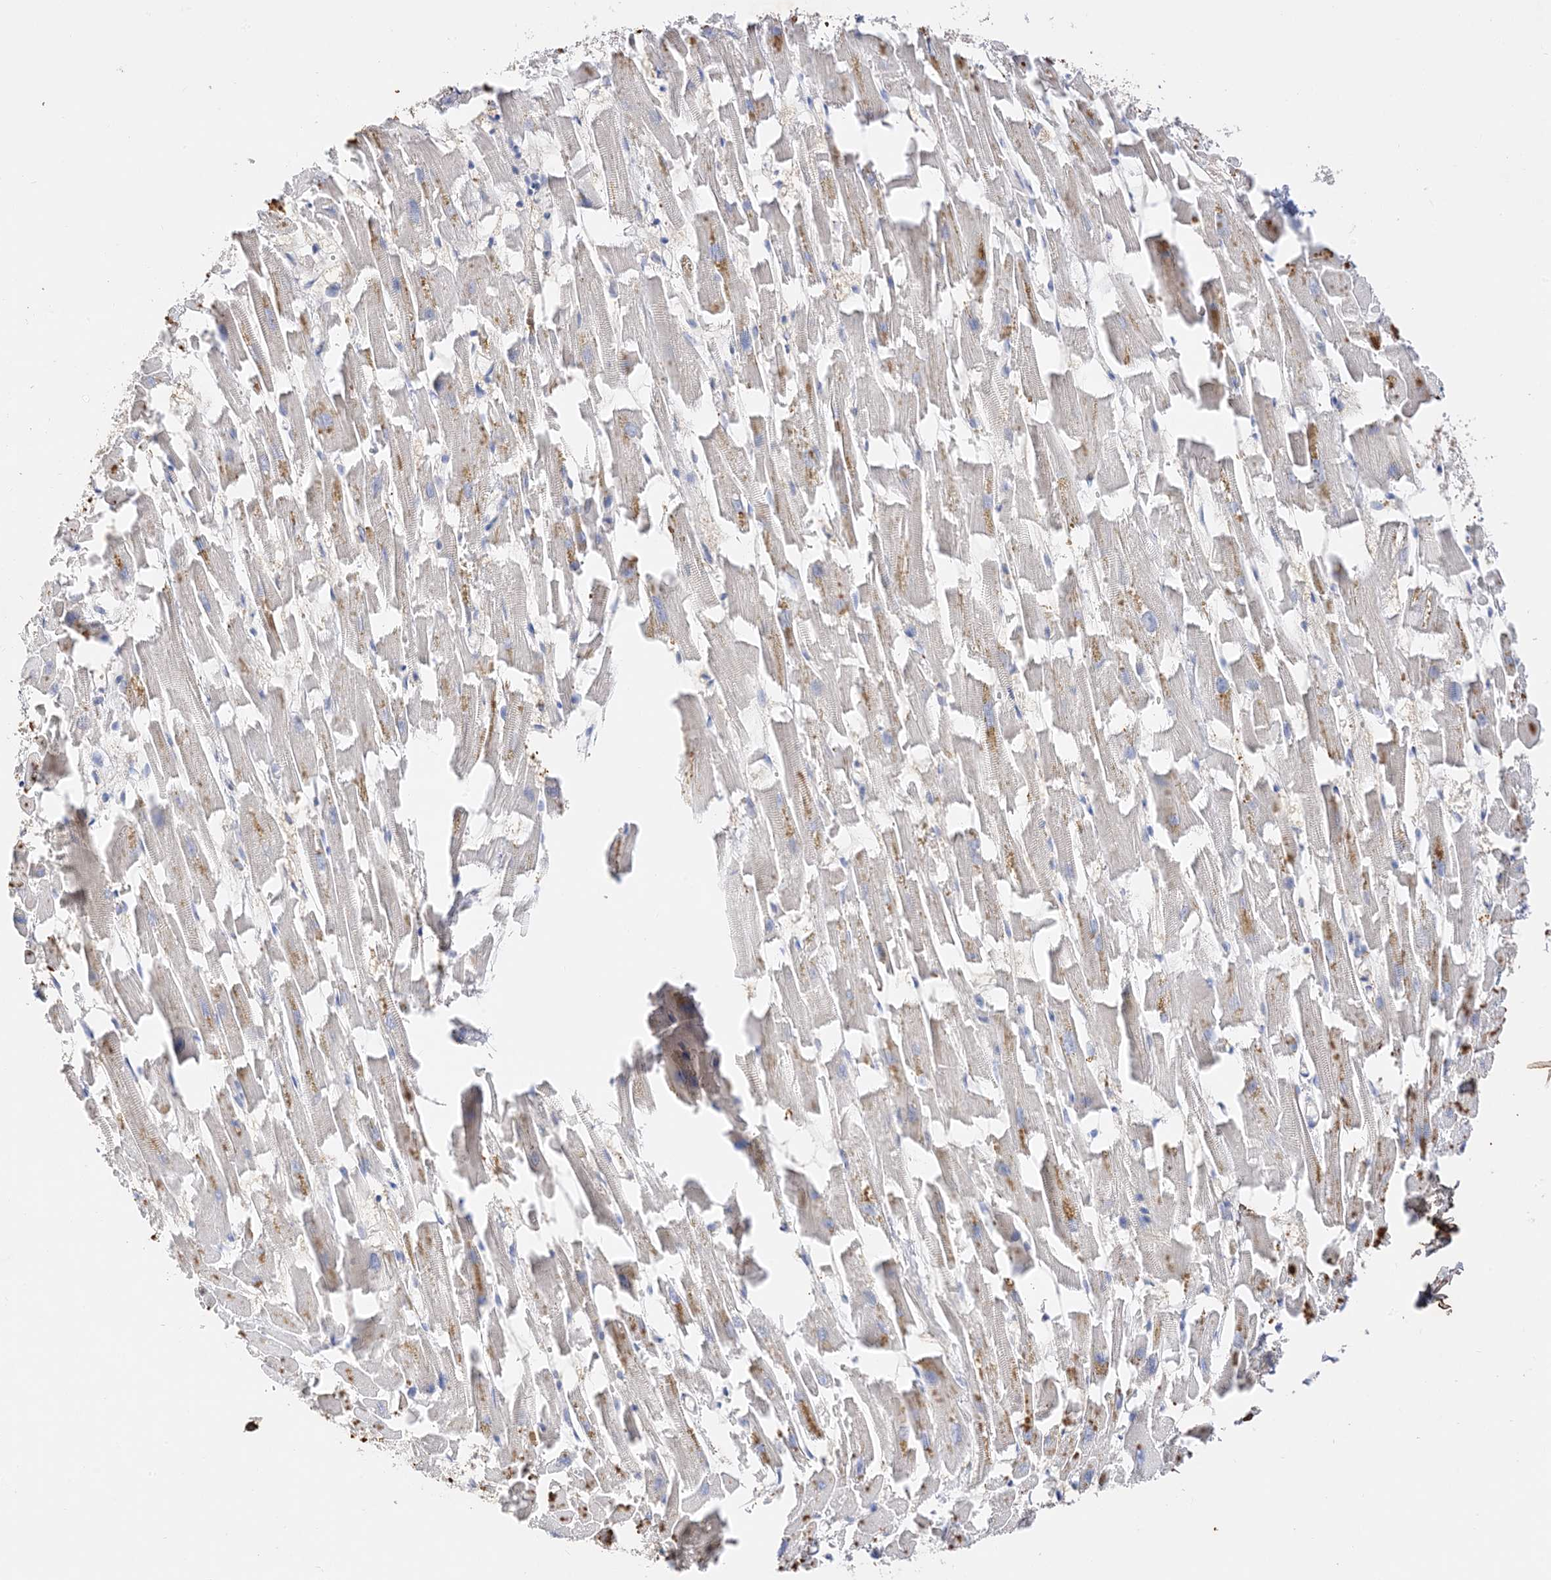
{"staining": {"intensity": "weak", "quantity": "25%-75%", "location": "cytoplasmic/membranous"}, "tissue": "heart muscle", "cell_type": "Cardiomyocytes", "image_type": "normal", "snomed": [{"axis": "morphology", "description": "Normal tissue, NOS"}, {"axis": "topography", "description": "Heart"}], "caption": "Immunohistochemistry staining of unremarkable heart muscle, which demonstrates low levels of weak cytoplasmic/membranous positivity in about 25%-75% of cardiomyocytes indicating weak cytoplasmic/membranous protein positivity. The staining was performed using DAB (3,3'-diaminobenzidine) (brown) for protein detection and nuclei were counterstained in hematoxylin (blue).", "gene": "ARV1", "patient": {"sex": "female", "age": 64}}